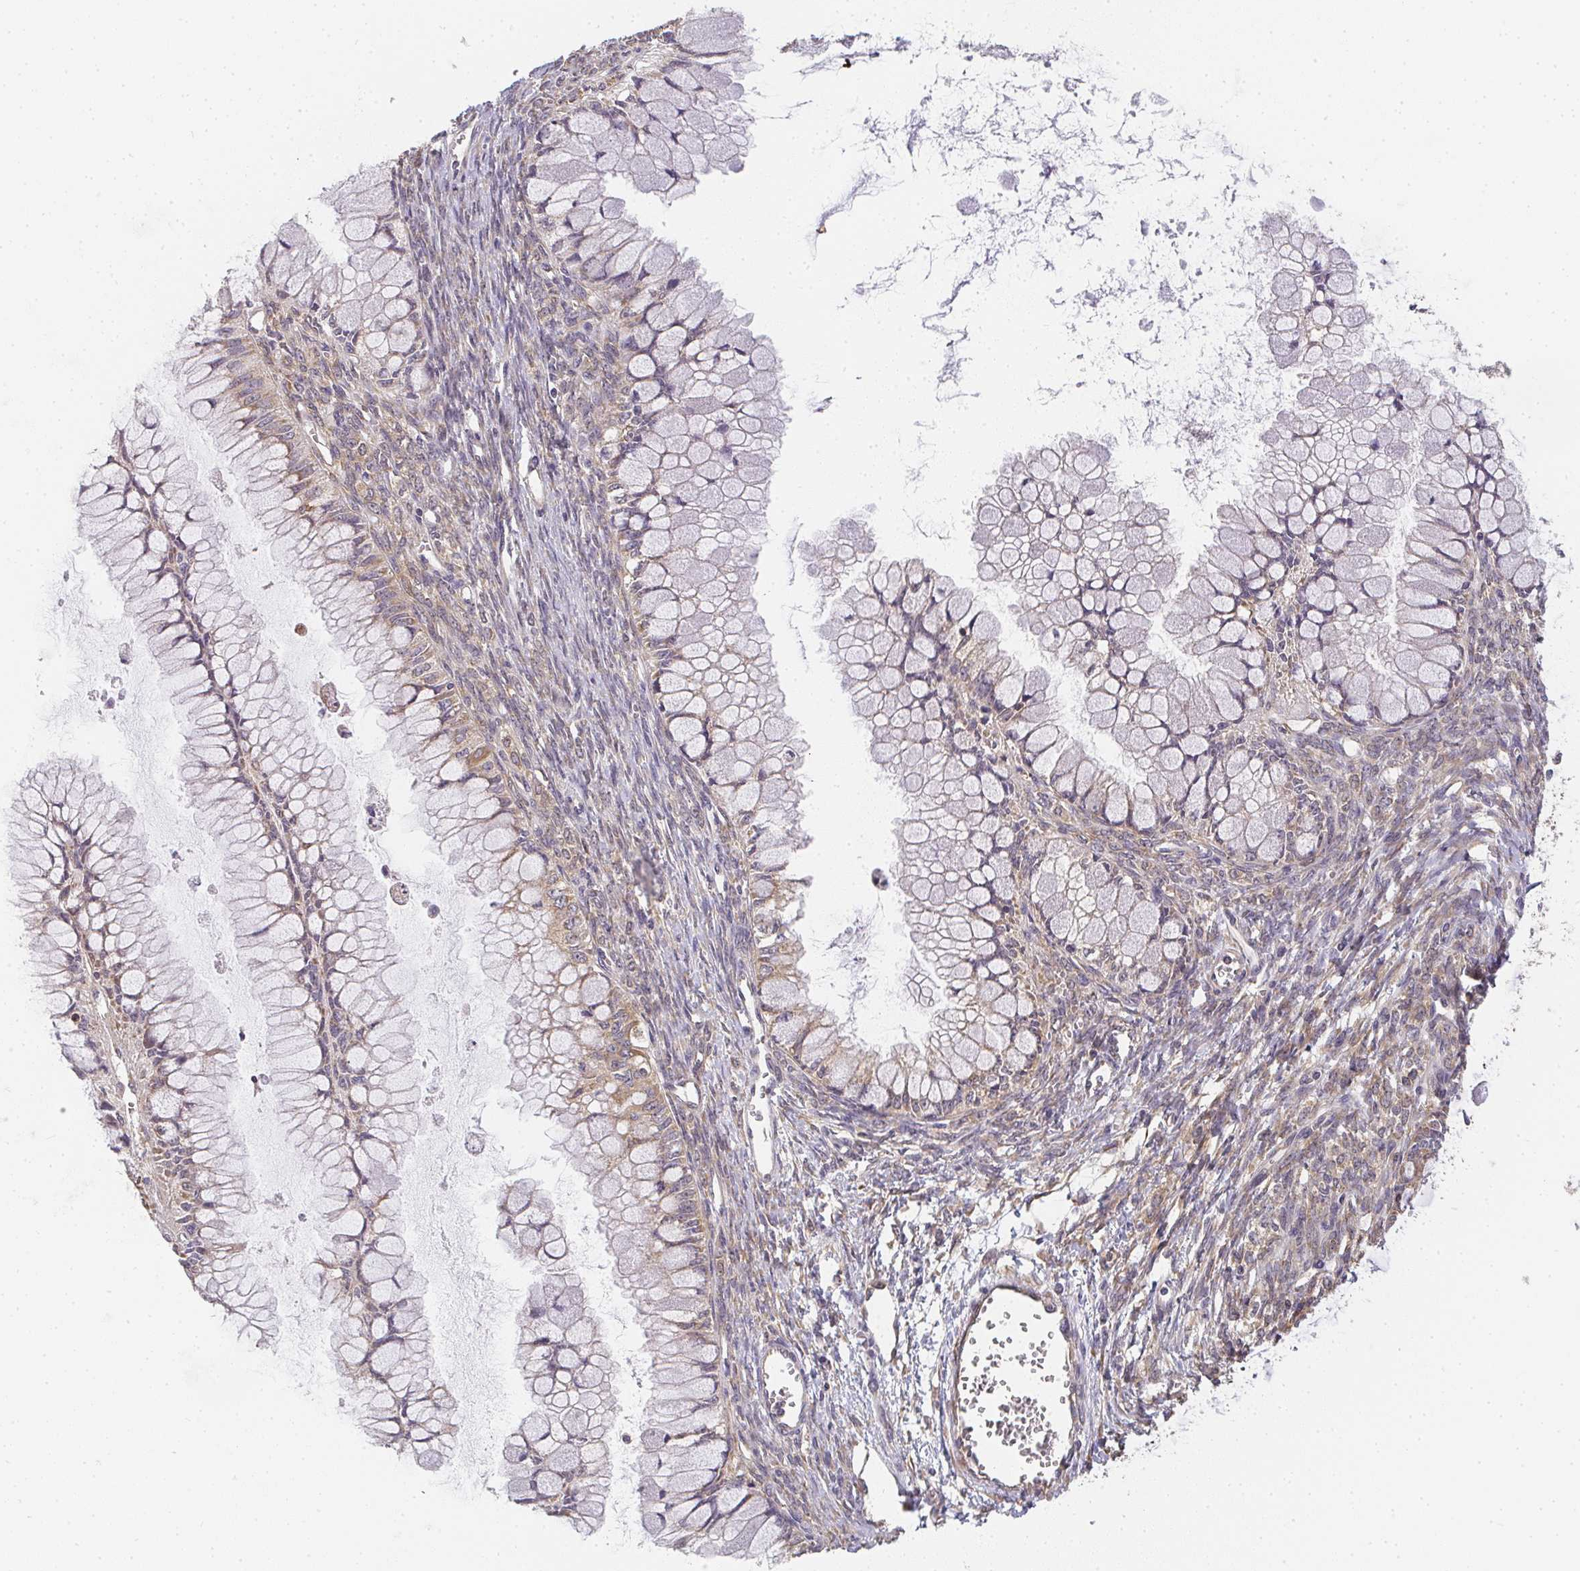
{"staining": {"intensity": "weak", "quantity": ">75%", "location": "cytoplasmic/membranous"}, "tissue": "ovarian cancer", "cell_type": "Tumor cells", "image_type": "cancer", "snomed": [{"axis": "morphology", "description": "Cystadenocarcinoma, mucinous, NOS"}, {"axis": "topography", "description": "Ovary"}], "caption": "About >75% of tumor cells in ovarian cancer (mucinous cystadenocarcinoma) demonstrate weak cytoplasmic/membranous protein staining as visualized by brown immunohistochemical staining.", "gene": "SLC35B3", "patient": {"sex": "female", "age": 34}}